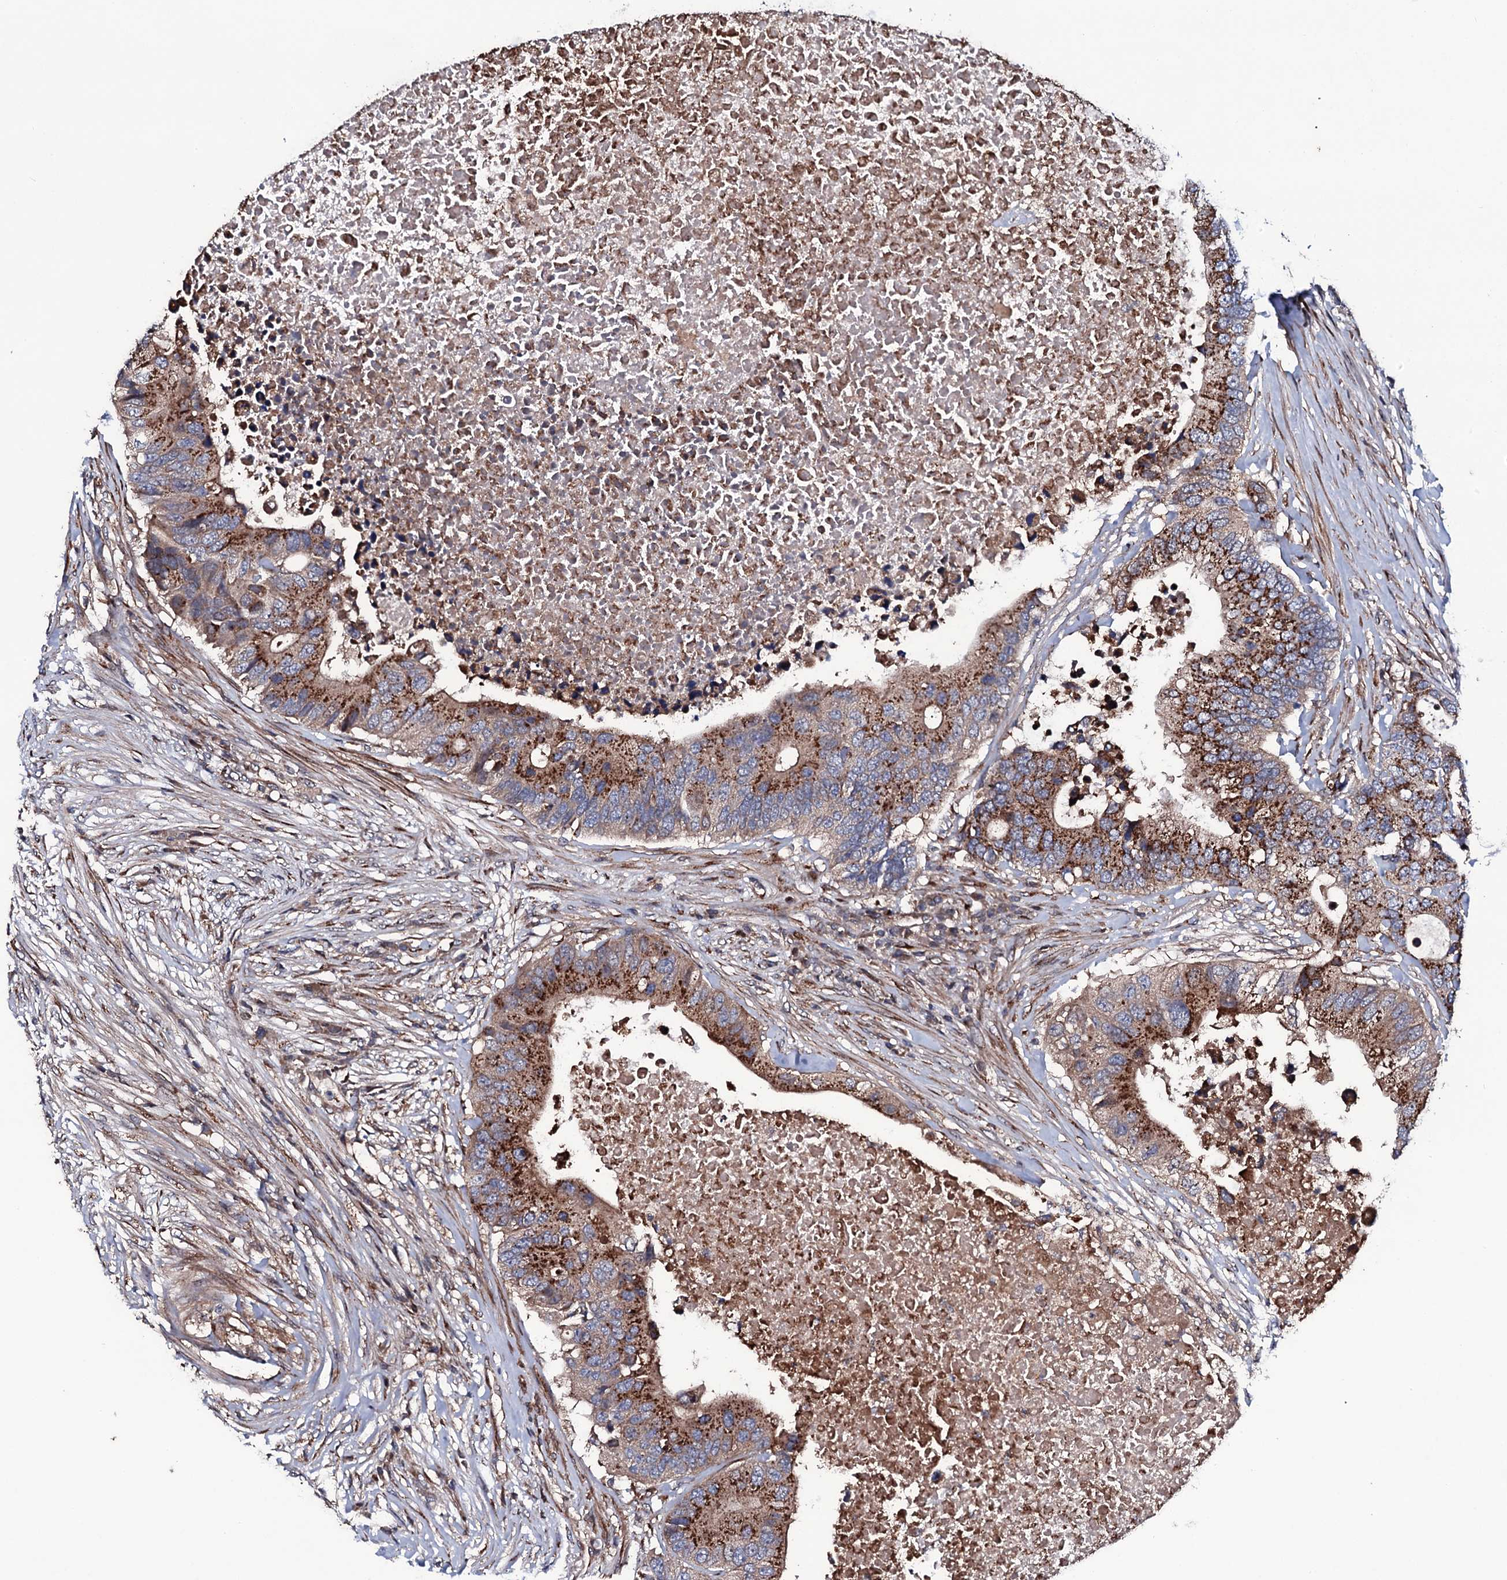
{"staining": {"intensity": "moderate", "quantity": ">75%", "location": "cytoplasmic/membranous"}, "tissue": "colorectal cancer", "cell_type": "Tumor cells", "image_type": "cancer", "snomed": [{"axis": "morphology", "description": "Adenocarcinoma, NOS"}, {"axis": "topography", "description": "Colon"}], "caption": "DAB (3,3'-diaminobenzidine) immunohistochemical staining of human adenocarcinoma (colorectal) displays moderate cytoplasmic/membranous protein expression in approximately >75% of tumor cells.", "gene": "PLET1", "patient": {"sex": "male", "age": 71}}